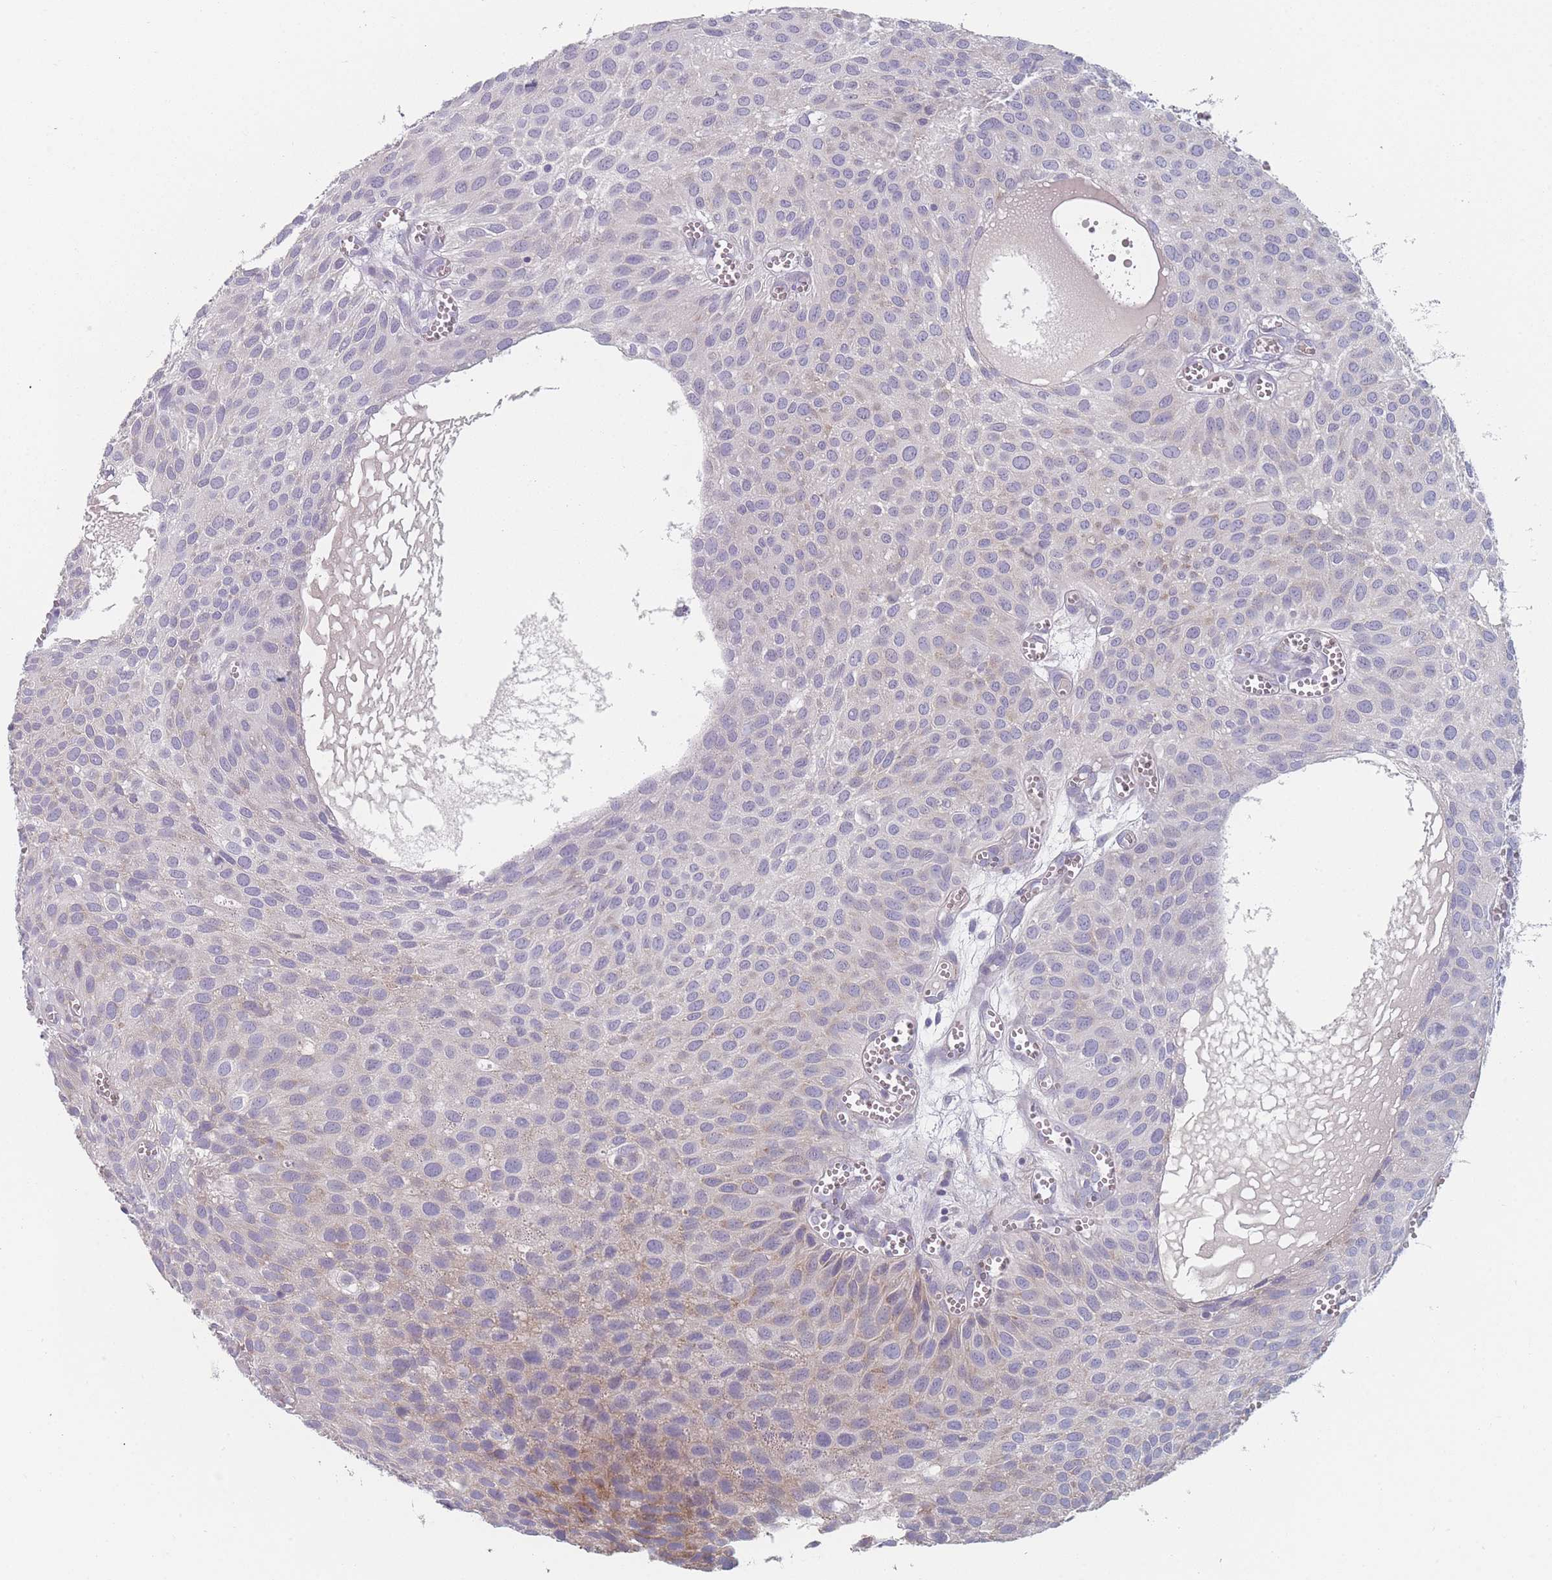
{"staining": {"intensity": "negative", "quantity": "none", "location": "none"}, "tissue": "urothelial cancer", "cell_type": "Tumor cells", "image_type": "cancer", "snomed": [{"axis": "morphology", "description": "Urothelial carcinoma, Low grade"}, {"axis": "topography", "description": "Urinary bladder"}], "caption": "IHC micrograph of neoplastic tissue: human urothelial cancer stained with DAB exhibits no significant protein expression in tumor cells.", "gene": "CACNG5", "patient": {"sex": "male", "age": 88}}